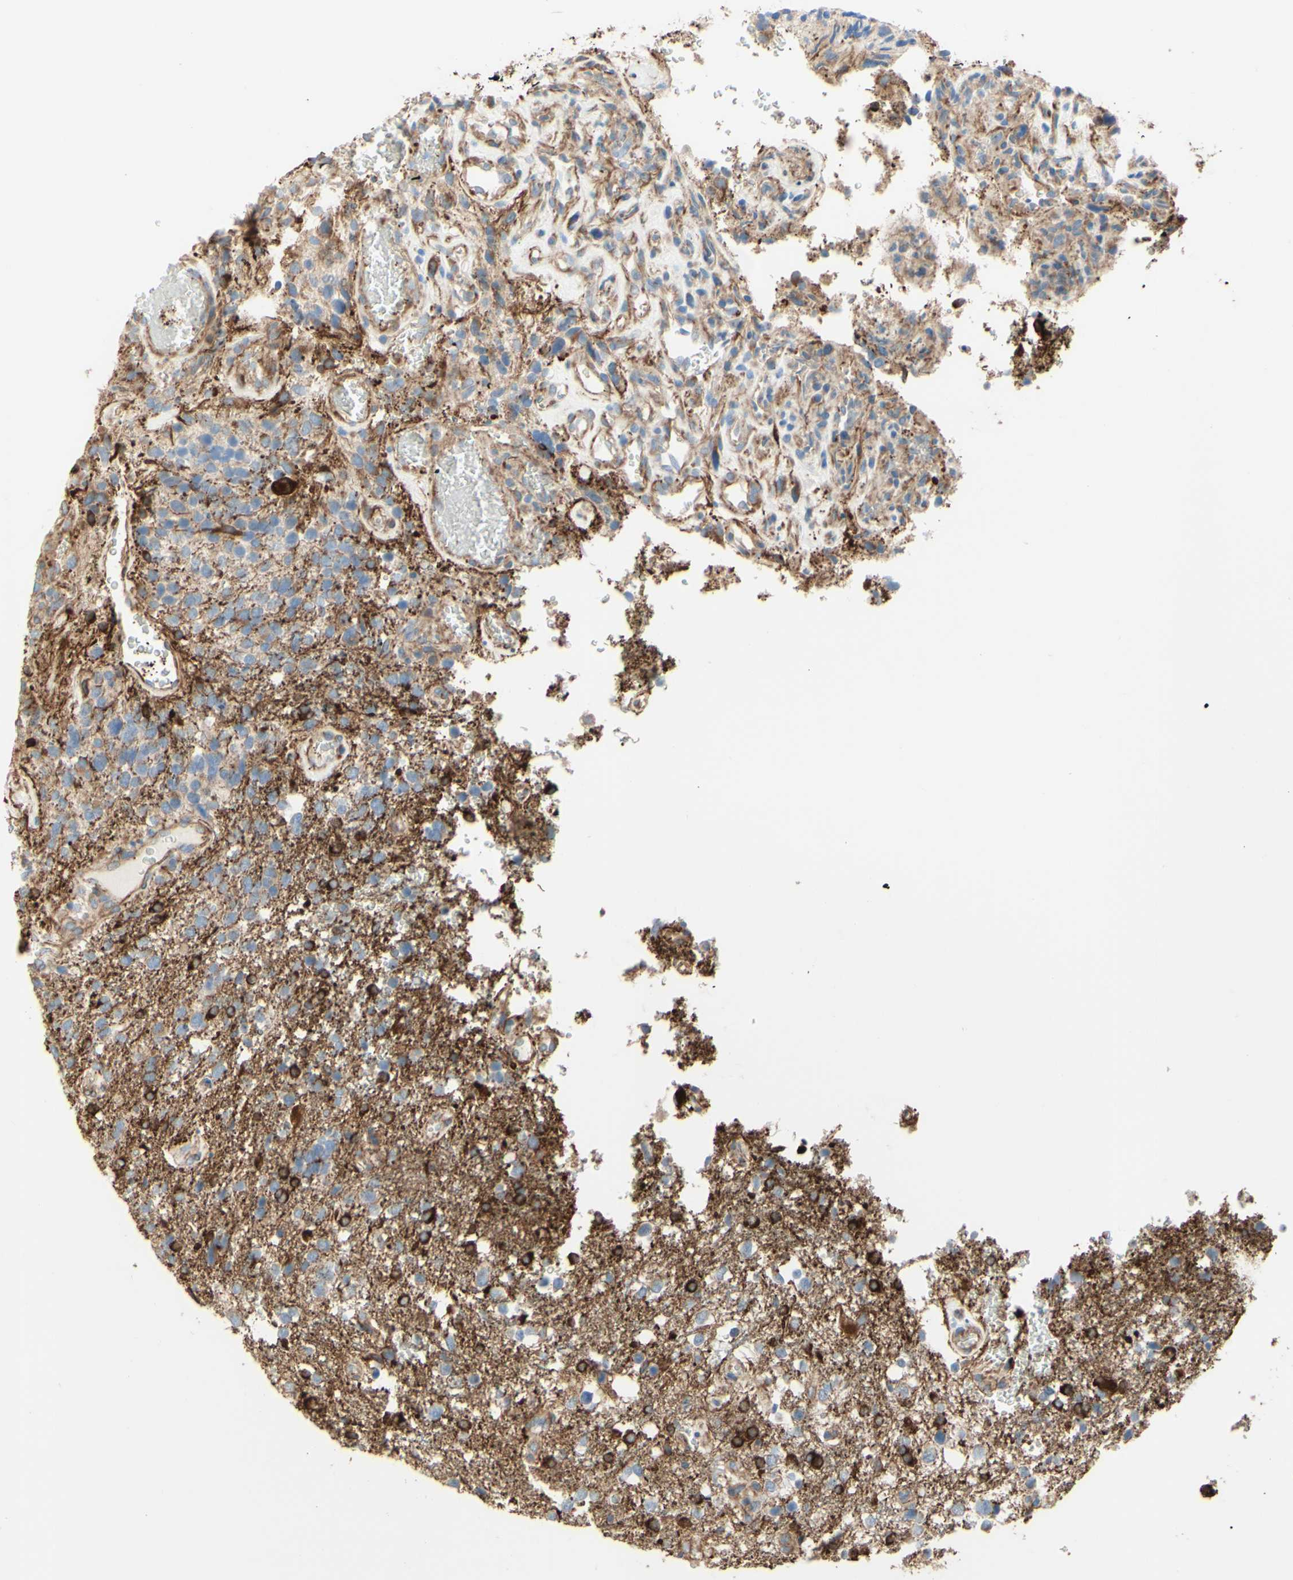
{"staining": {"intensity": "strong", "quantity": "<25%", "location": "cytoplasmic/membranous"}, "tissue": "glioma", "cell_type": "Tumor cells", "image_type": "cancer", "snomed": [{"axis": "morphology", "description": "Glioma, malignant, High grade"}, {"axis": "topography", "description": "Brain"}], "caption": "Strong cytoplasmic/membranous expression is present in about <25% of tumor cells in malignant high-grade glioma.", "gene": "ENDOD1", "patient": {"sex": "female", "age": 58}}